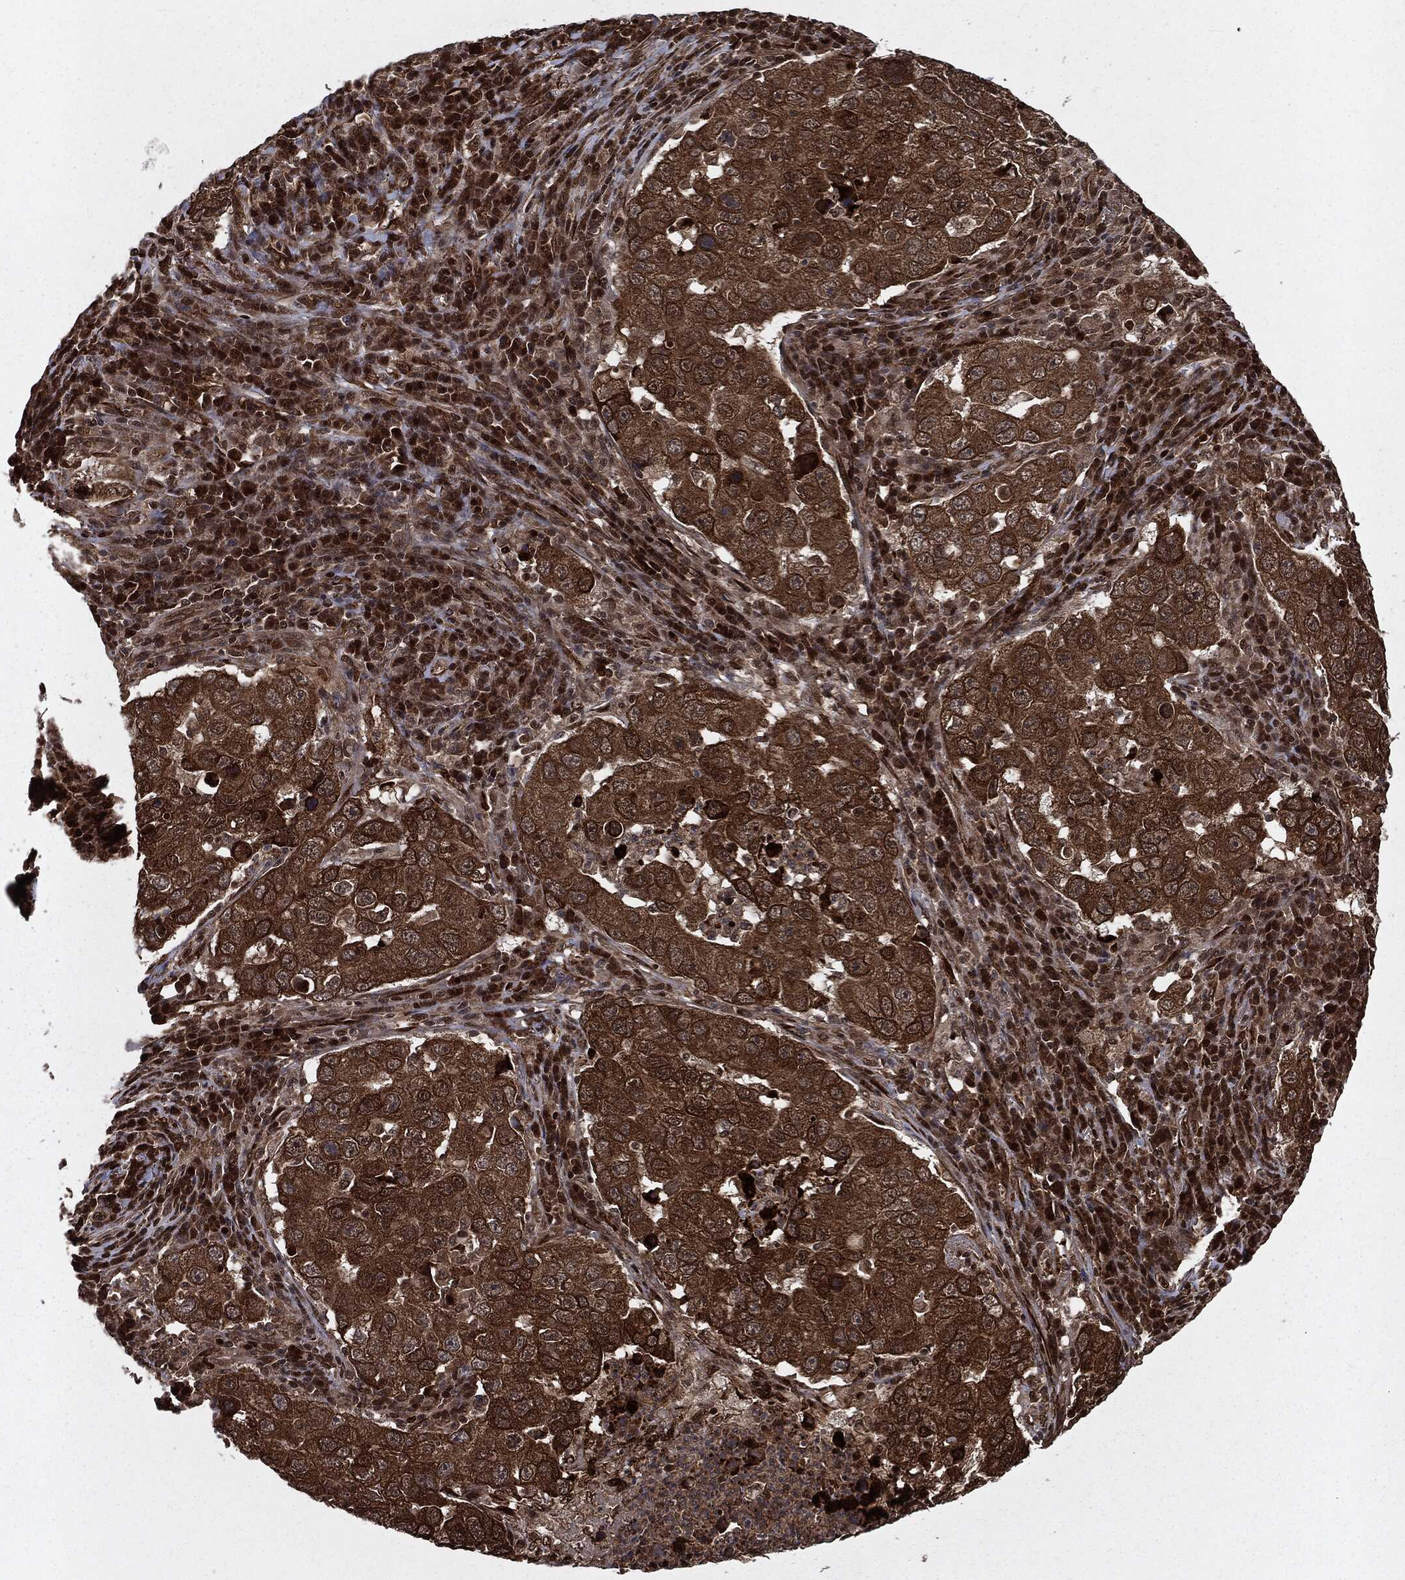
{"staining": {"intensity": "strong", "quantity": ">75%", "location": "cytoplasmic/membranous"}, "tissue": "lung cancer", "cell_type": "Tumor cells", "image_type": "cancer", "snomed": [{"axis": "morphology", "description": "Adenocarcinoma, NOS"}, {"axis": "topography", "description": "Lung"}], "caption": "Immunohistochemistry (DAB (3,3'-diaminobenzidine)) staining of human lung cancer (adenocarcinoma) shows strong cytoplasmic/membranous protein expression in about >75% of tumor cells. The staining is performed using DAB (3,3'-diaminobenzidine) brown chromogen to label protein expression. The nuclei are counter-stained blue using hematoxylin.", "gene": "RANBP9", "patient": {"sex": "male", "age": 73}}